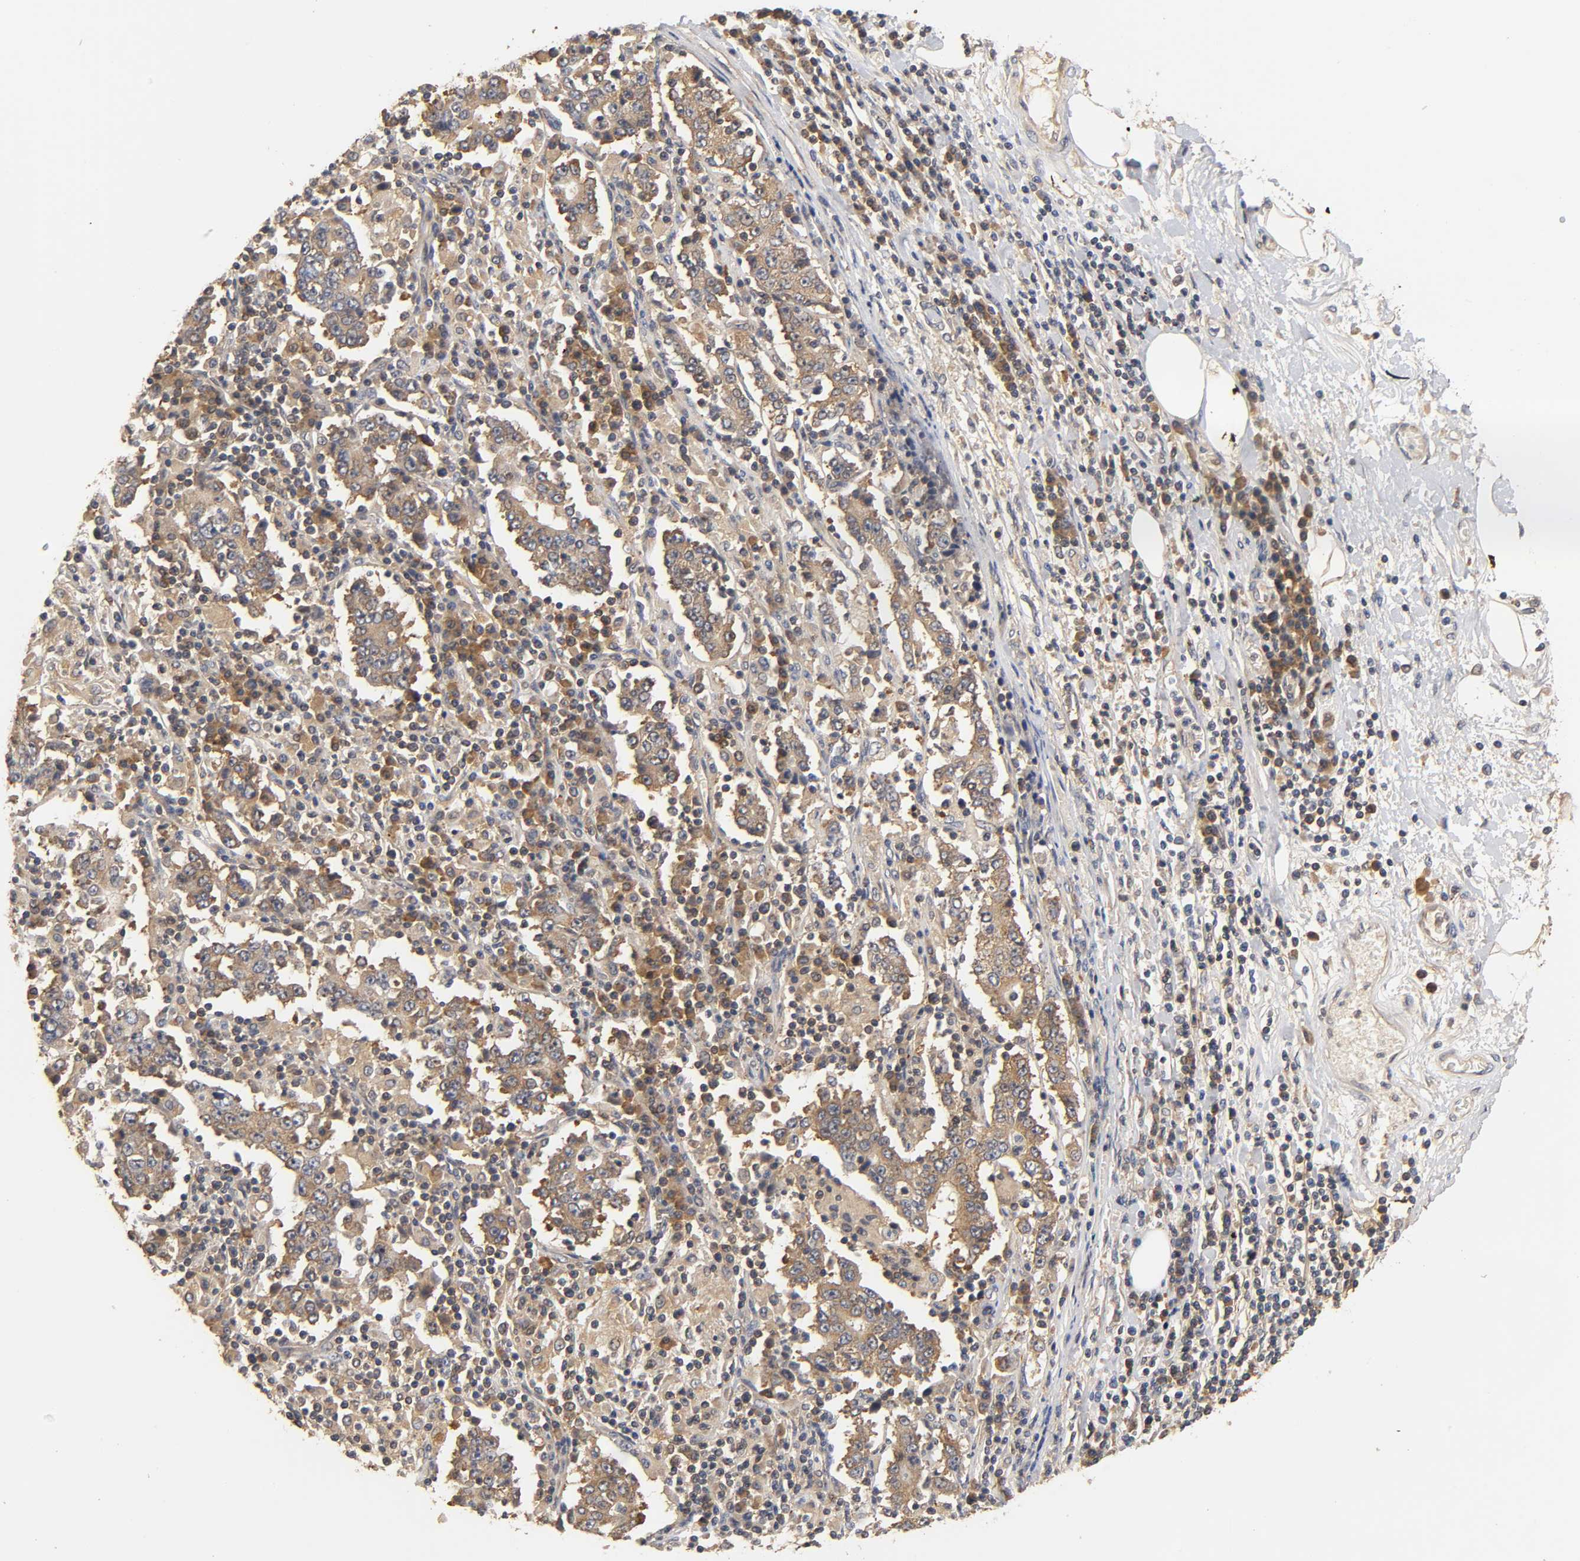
{"staining": {"intensity": "moderate", "quantity": ">75%", "location": "cytoplasmic/membranous"}, "tissue": "stomach cancer", "cell_type": "Tumor cells", "image_type": "cancer", "snomed": [{"axis": "morphology", "description": "Normal tissue, NOS"}, {"axis": "morphology", "description": "Adenocarcinoma, NOS"}, {"axis": "topography", "description": "Stomach, upper"}, {"axis": "topography", "description": "Stomach"}], "caption": "This is a histology image of immunohistochemistry (IHC) staining of stomach cancer (adenocarcinoma), which shows moderate staining in the cytoplasmic/membranous of tumor cells.", "gene": "SCAP", "patient": {"sex": "male", "age": 59}}